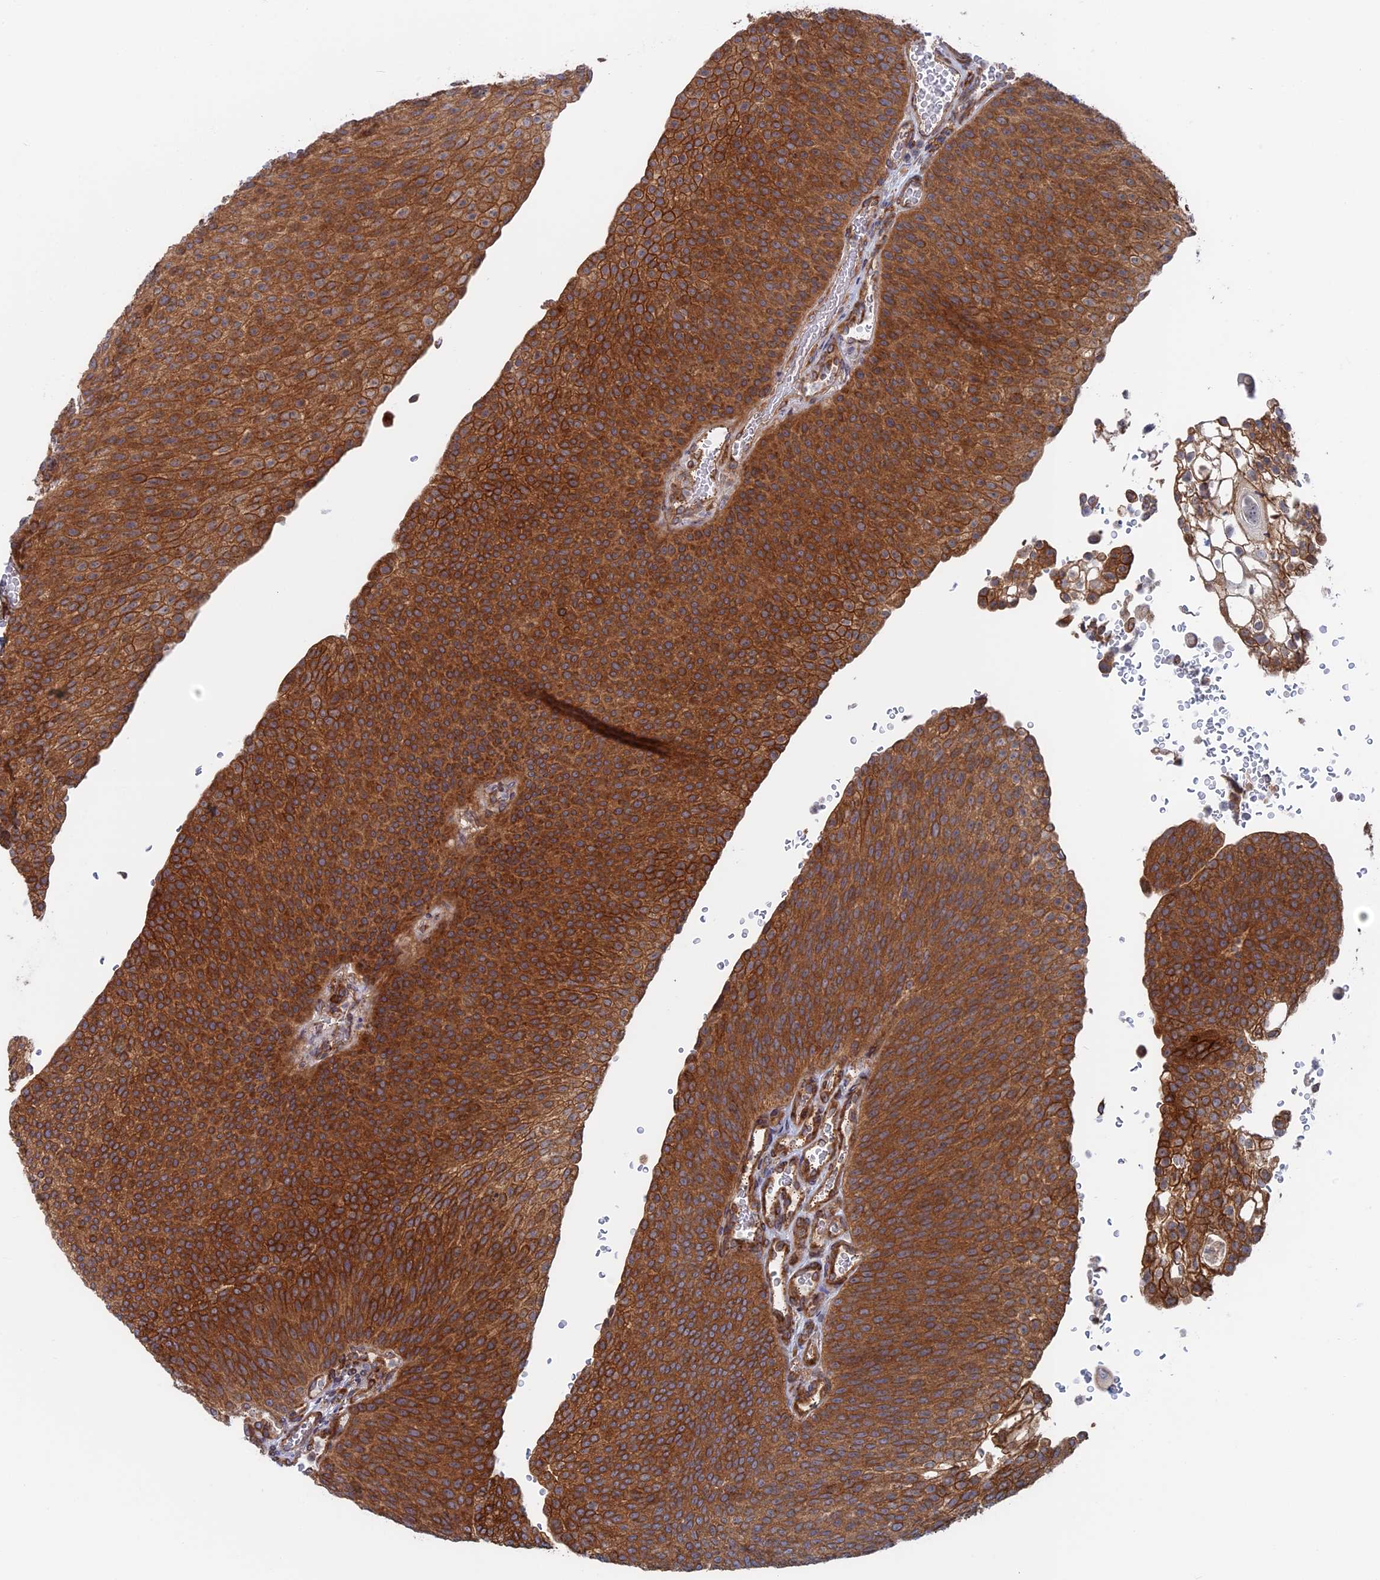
{"staining": {"intensity": "strong", "quantity": ">75%", "location": "cytoplasmic/membranous"}, "tissue": "urothelial cancer", "cell_type": "Tumor cells", "image_type": "cancer", "snomed": [{"axis": "morphology", "description": "Urothelial carcinoma, High grade"}, {"axis": "topography", "description": "Urinary bladder"}], "caption": "Protein expression analysis of human high-grade urothelial carcinoma reveals strong cytoplasmic/membranous expression in about >75% of tumor cells. (IHC, brightfield microscopy, high magnification).", "gene": "TBC1D30", "patient": {"sex": "female", "age": 79}}